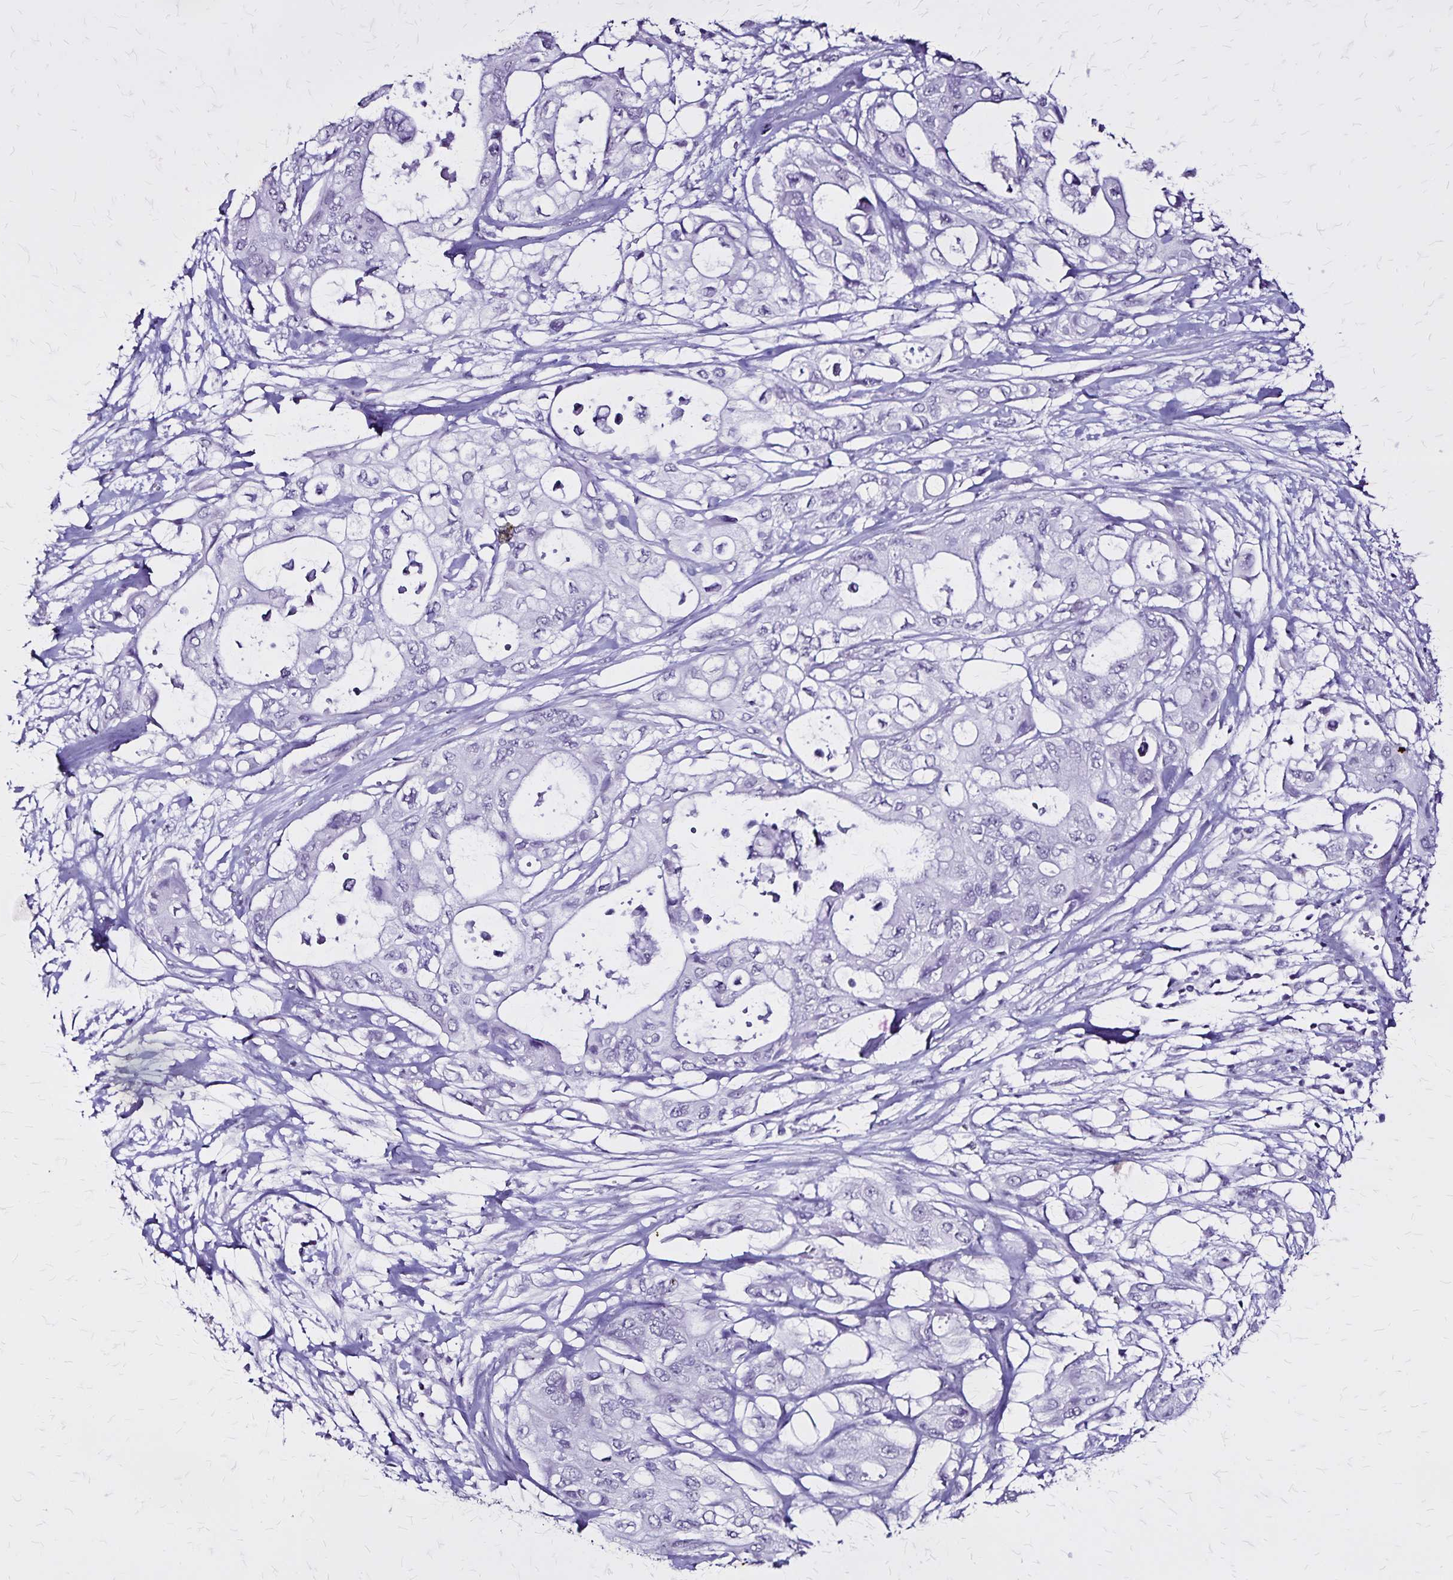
{"staining": {"intensity": "negative", "quantity": "none", "location": "none"}, "tissue": "pancreatic cancer", "cell_type": "Tumor cells", "image_type": "cancer", "snomed": [{"axis": "morphology", "description": "Adenocarcinoma, NOS"}, {"axis": "topography", "description": "Pancreas"}], "caption": "This is a histopathology image of immunohistochemistry staining of pancreatic cancer, which shows no expression in tumor cells. The staining was performed using DAB (3,3'-diaminobenzidine) to visualize the protein expression in brown, while the nuclei were stained in blue with hematoxylin (Magnification: 20x).", "gene": "KRT2", "patient": {"sex": "female", "age": 63}}